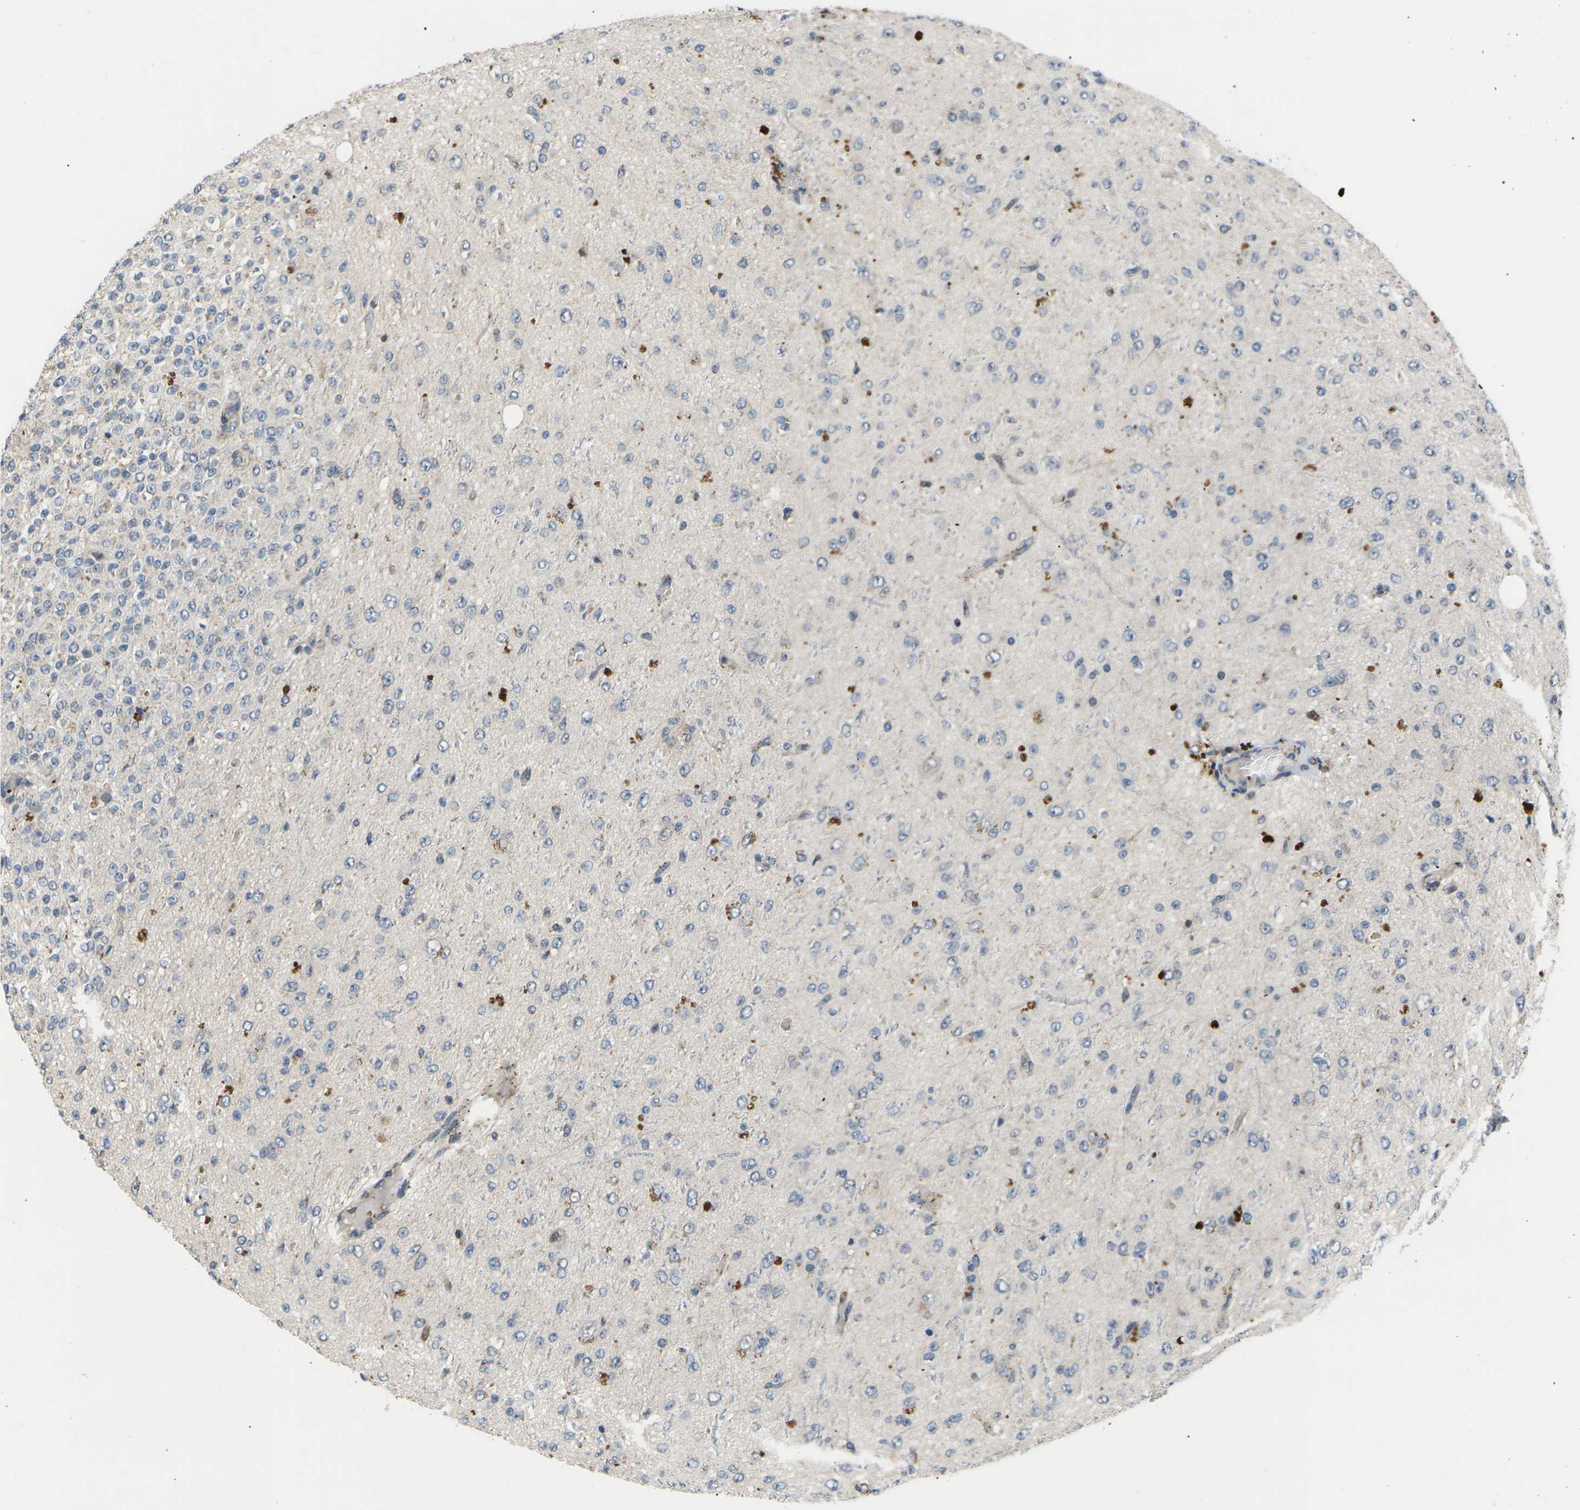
{"staining": {"intensity": "negative", "quantity": "none", "location": "none"}, "tissue": "glioma", "cell_type": "Tumor cells", "image_type": "cancer", "snomed": [{"axis": "morphology", "description": "Glioma, malignant, High grade"}, {"axis": "topography", "description": "pancreas cauda"}], "caption": "Tumor cells show no significant staining in glioma.", "gene": "RPS6KA3", "patient": {"sex": "male", "age": 60}}